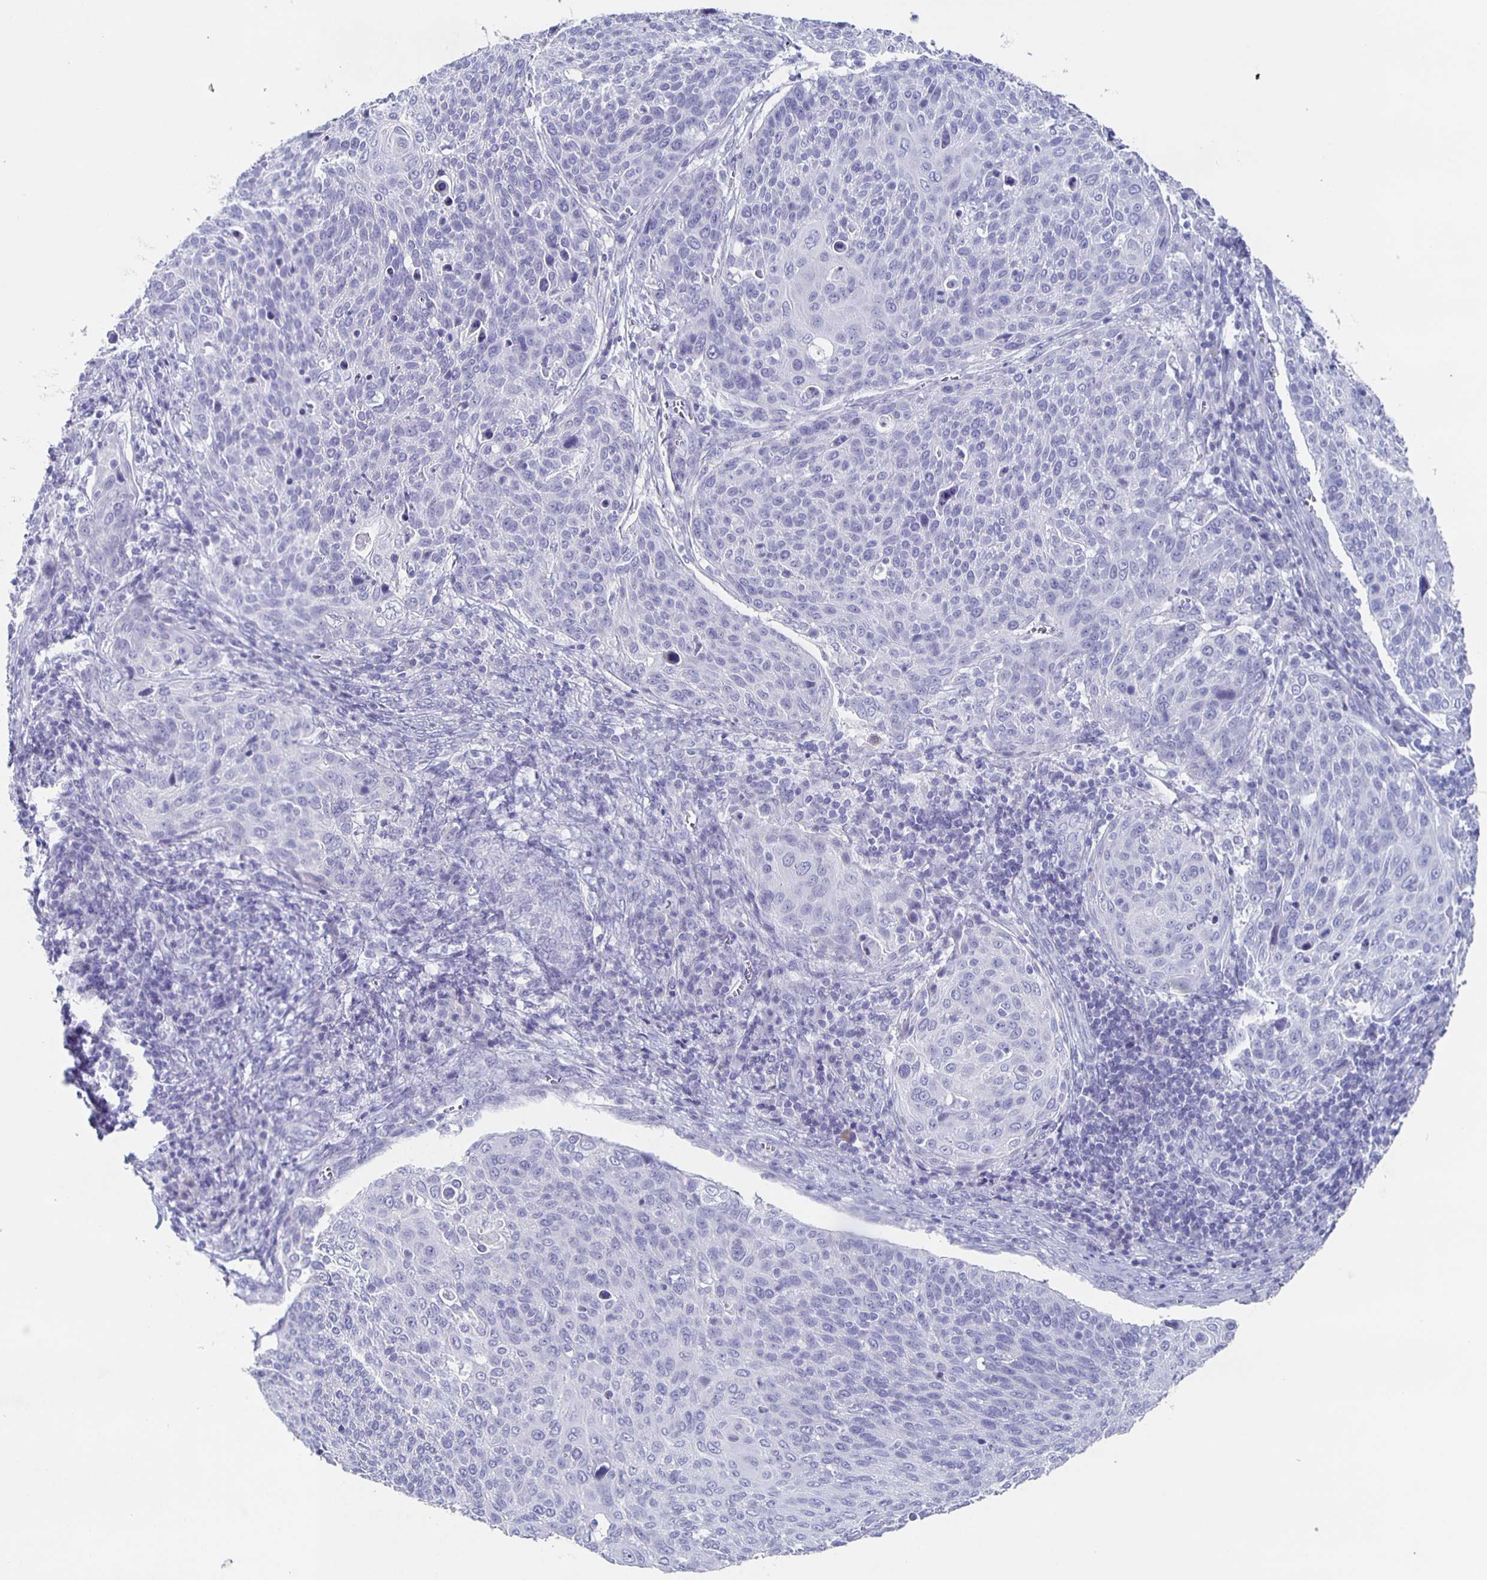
{"staining": {"intensity": "negative", "quantity": "none", "location": "none"}, "tissue": "cervical cancer", "cell_type": "Tumor cells", "image_type": "cancer", "snomed": [{"axis": "morphology", "description": "Squamous cell carcinoma, NOS"}, {"axis": "topography", "description": "Cervix"}], "caption": "This is a micrograph of immunohistochemistry (IHC) staining of cervical cancer (squamous cell carcinoma), which shows no staining in tumor cells.", "gene": "SLC34A2", "patient": {"sex": "female", "age": 31}}